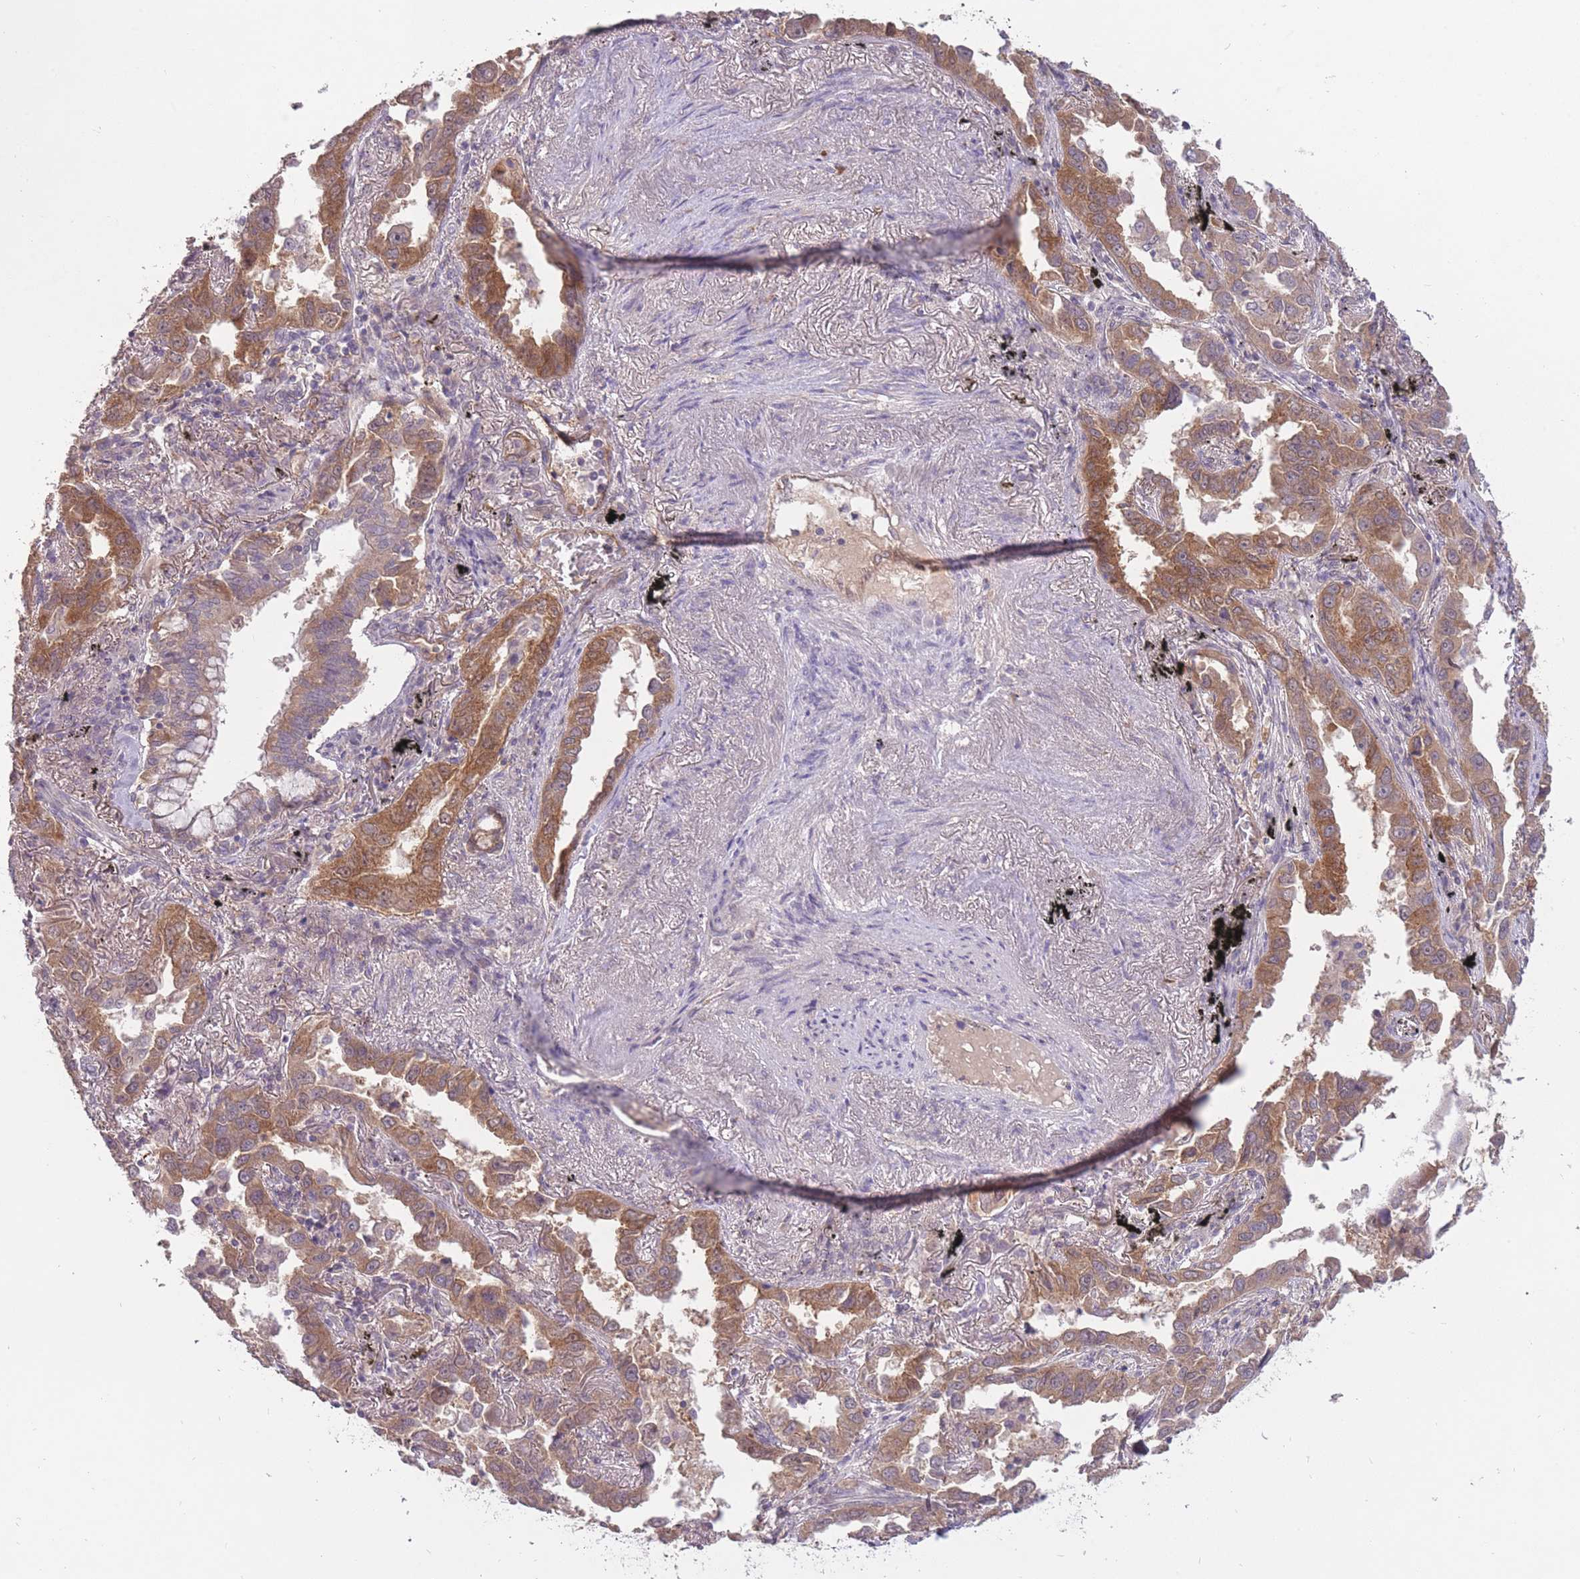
{"staining": {"intensity": "moderate", "quantity": ">75%", "location": "cytoplasmic/membranous"}, "tissue": "lung cancer", "cell_type": "Tumor cells", "image_type": "cancer", "snomed": [{"axis": "morphology", "description": "Adenocarcinoma, NOS"}, {"axis": "topography", "description": "Lung"}], "caption": "Adenocarcinoma (lung) stained for a protein (brown) shows moderate cytoplasmic/membranous positive staining in approximately >75% of tumor cells.", "gene": "LRATD2", "patient": {"sex": "male", "age": 67}}